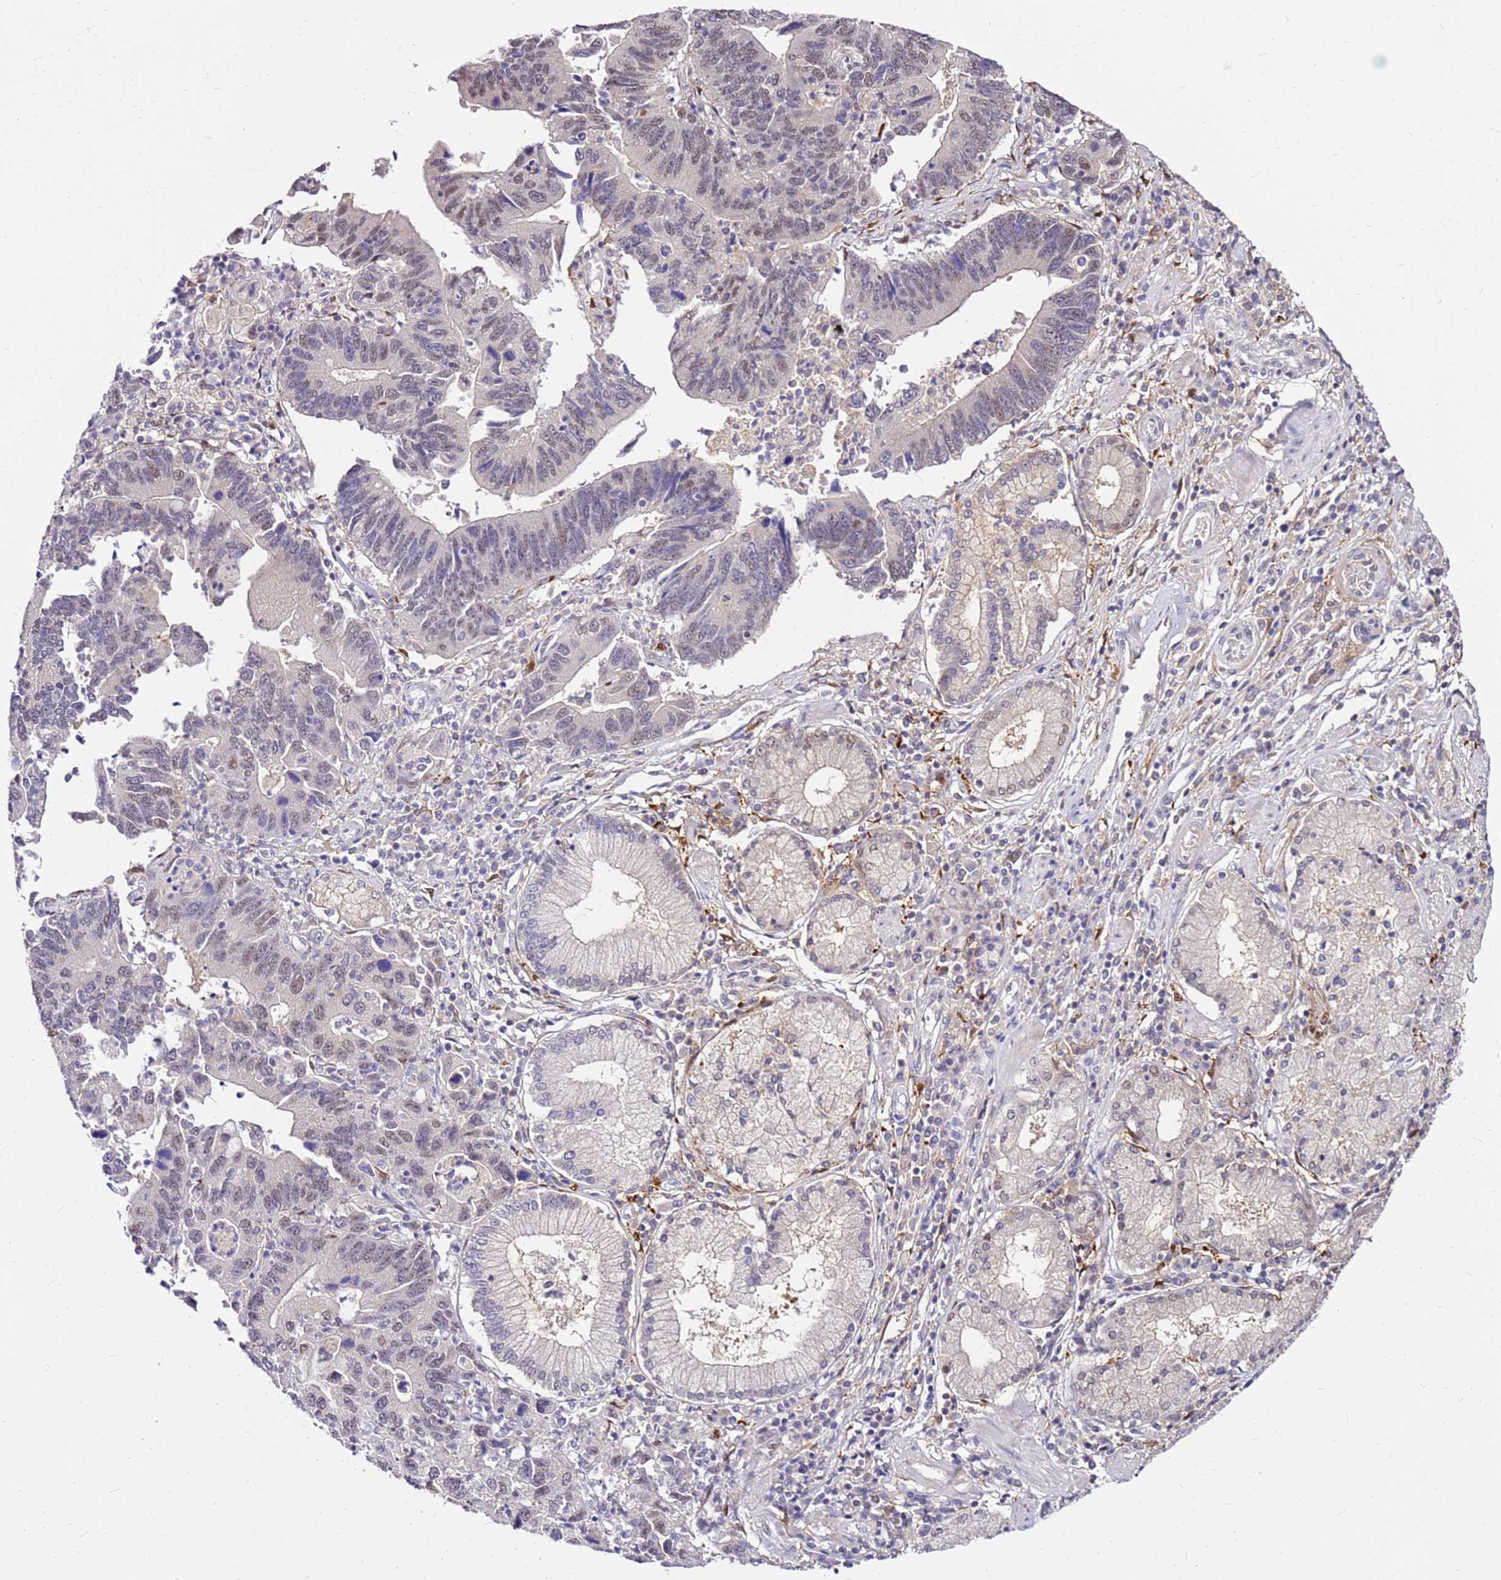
{"staining": {"intensity": "weak", "quantity": "<25%", "location": "nuclear"}, "tissue": "stomach cancer", "cell_type": "Tumor cells", "image_type": "cancer", "snomed": [{"axis": "morphology", "description": "Adenocarcinoma, NOS"}, {"axis": "topography", "description": "Stomach"}], "caption": "High magnification brightfield microscopy of stomach cancer (adenocarcinoma) stained with DAB (3,3'-diaminobenzidine) (brown) and counterstained with hematoxylin (blue): tumor cells show no significant expression.", "gene": "ALDH1A3", "patient": {"sex": "male", "age": 59}}